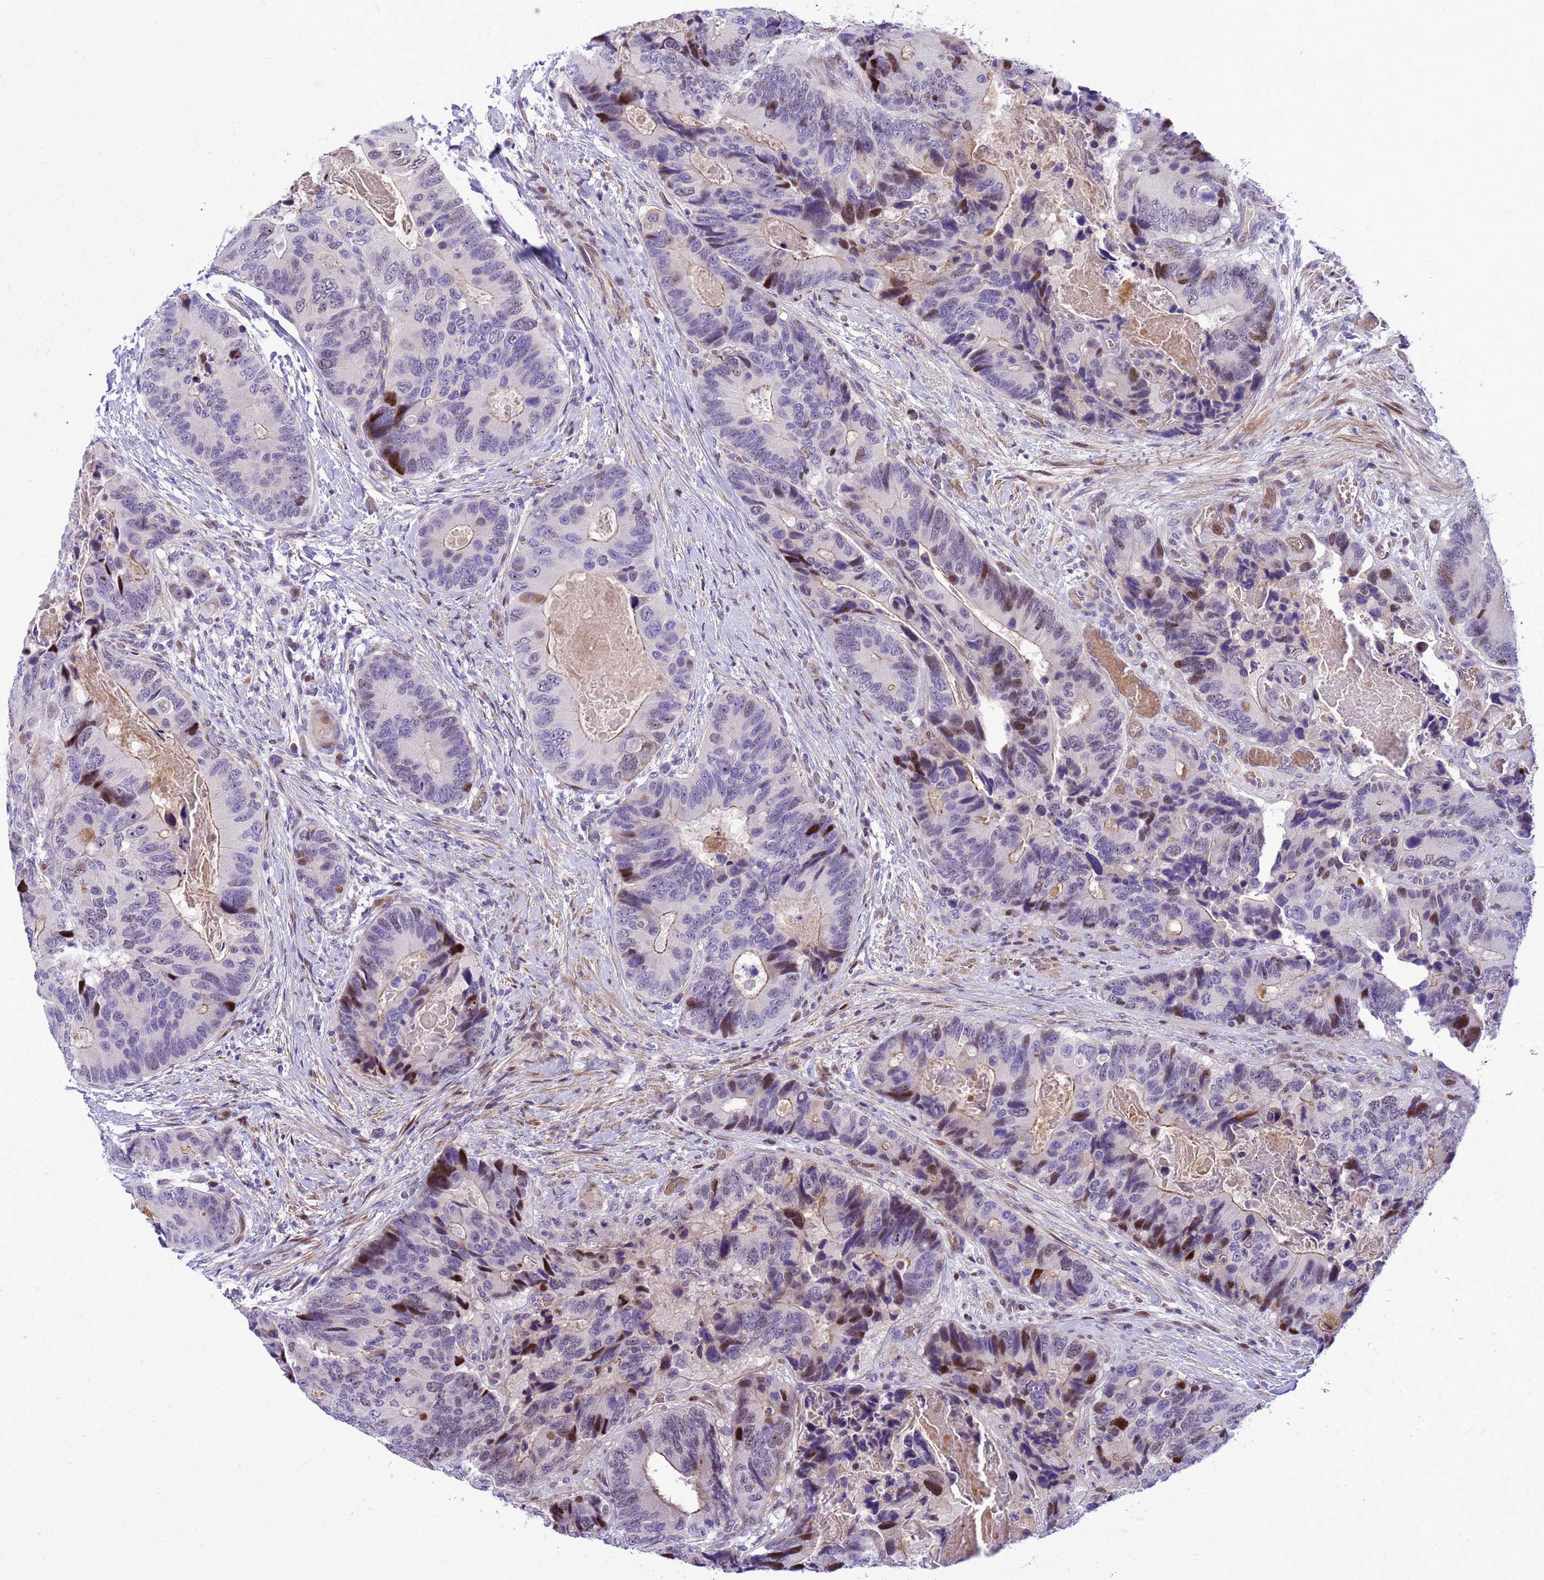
{"staining": {"intensity": "strong", "quantity": "<25%", "location": "nuclear"}, "tissue": "colorectal cancer", "cell_type": "Tumor cells", "image_type": "cancer", "snomed": [{"axis": "morphology", "description": "Adenocarcinoma, NOS"}, {"axis": "topography", "description": "Colon"}], "caption": "An IHC image of neoplastic tissue is shown. Protein staining in brown highlights strong nuclear positivity in colorectal cancer within tumor cells.", "gene": "ADAMTS7", "patient": {"sex": "male", "age": 84}}